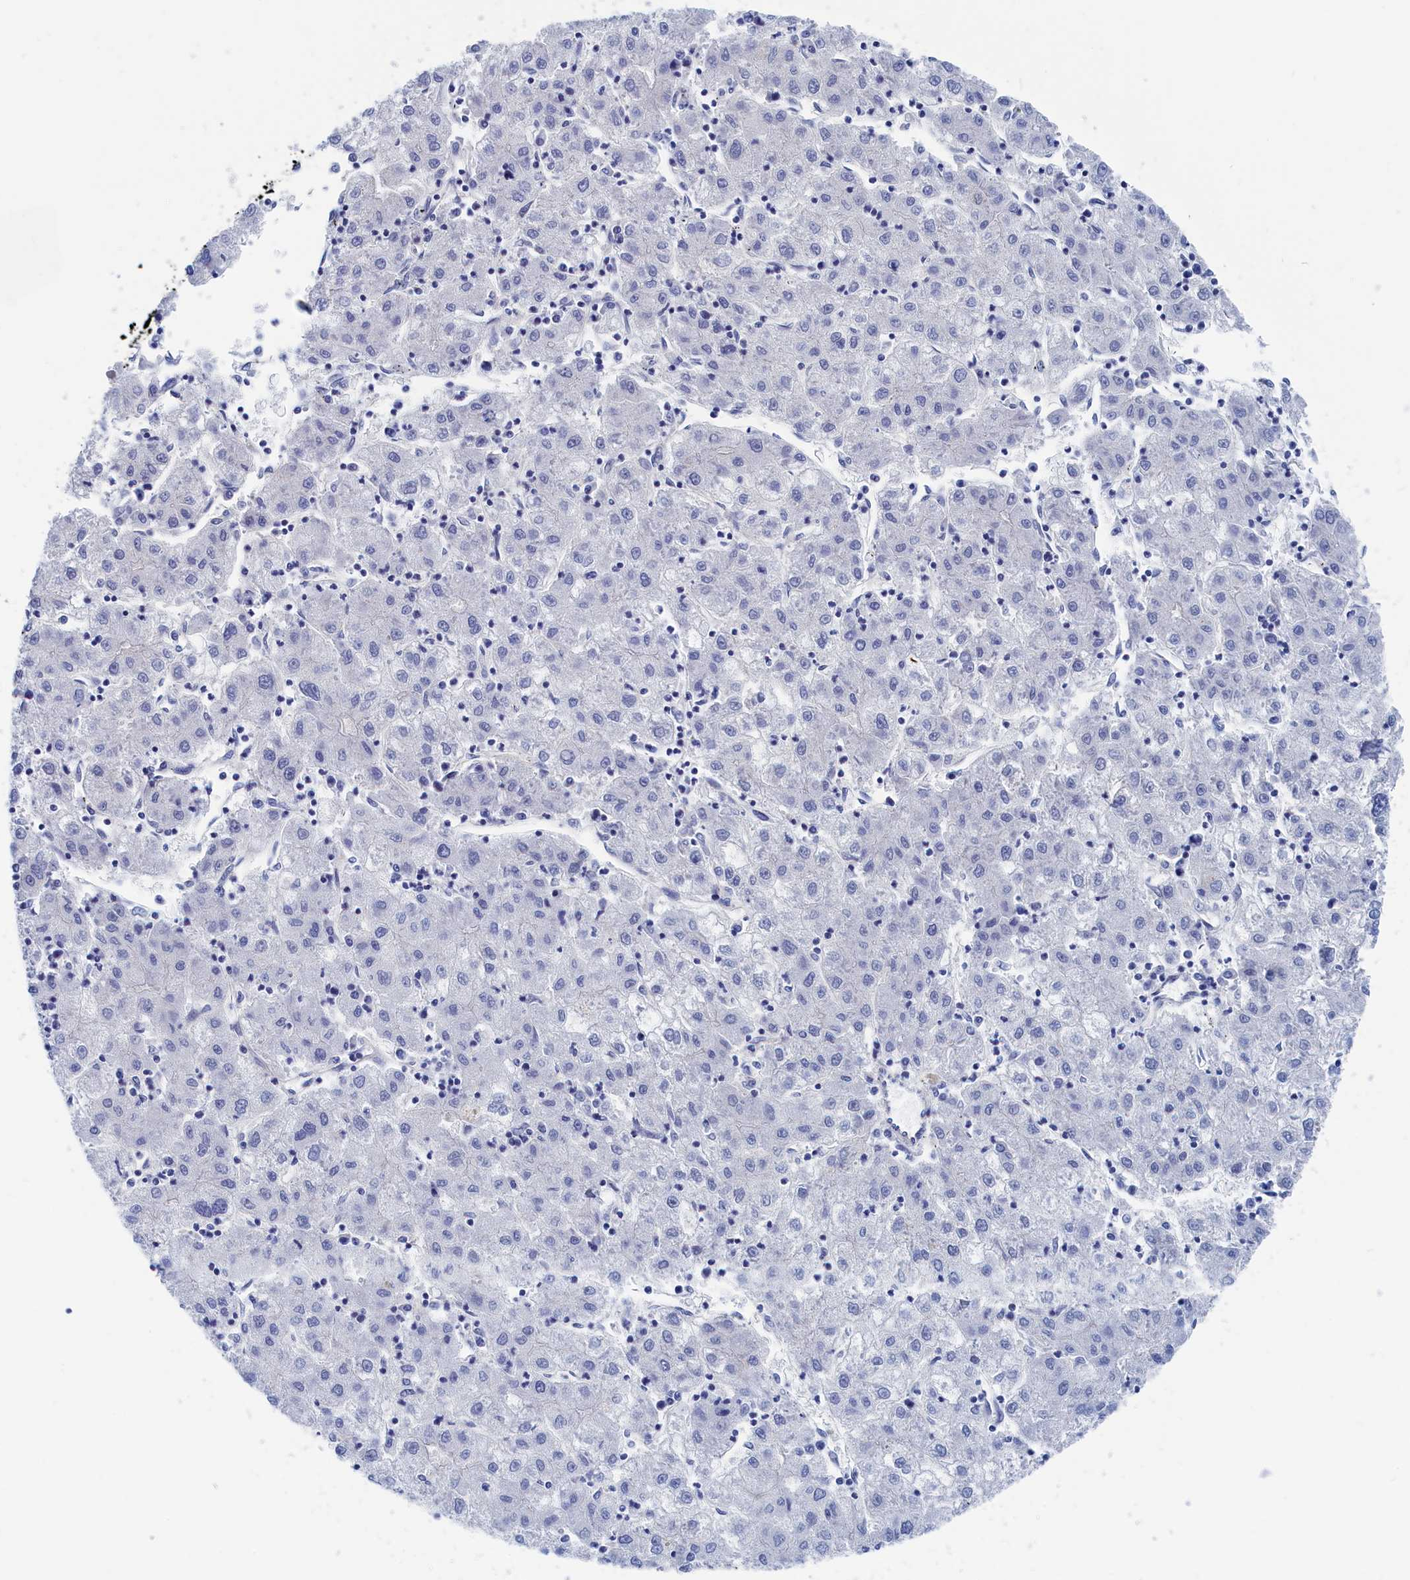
{"staining": {"intensity": "negative", "quantity": "none", "location": "none"}, "tissue": "liver cancer", "cell_type": "Tumor cells", "image_type": "cancer", "snomed": [{"axis": "morphology", "description": "Carcinoma, Hepatocellular, NOS"}, {"axis": "topography", "description": "Liver"}], "caption": "This is an immunohistochemistry (IHC) micrograph of human hepatocellular carcinoma (liver). There is no positivity in tumor cells.", "gene": "MARCHF3", "patient": {"sex": "male", "age": 72}}